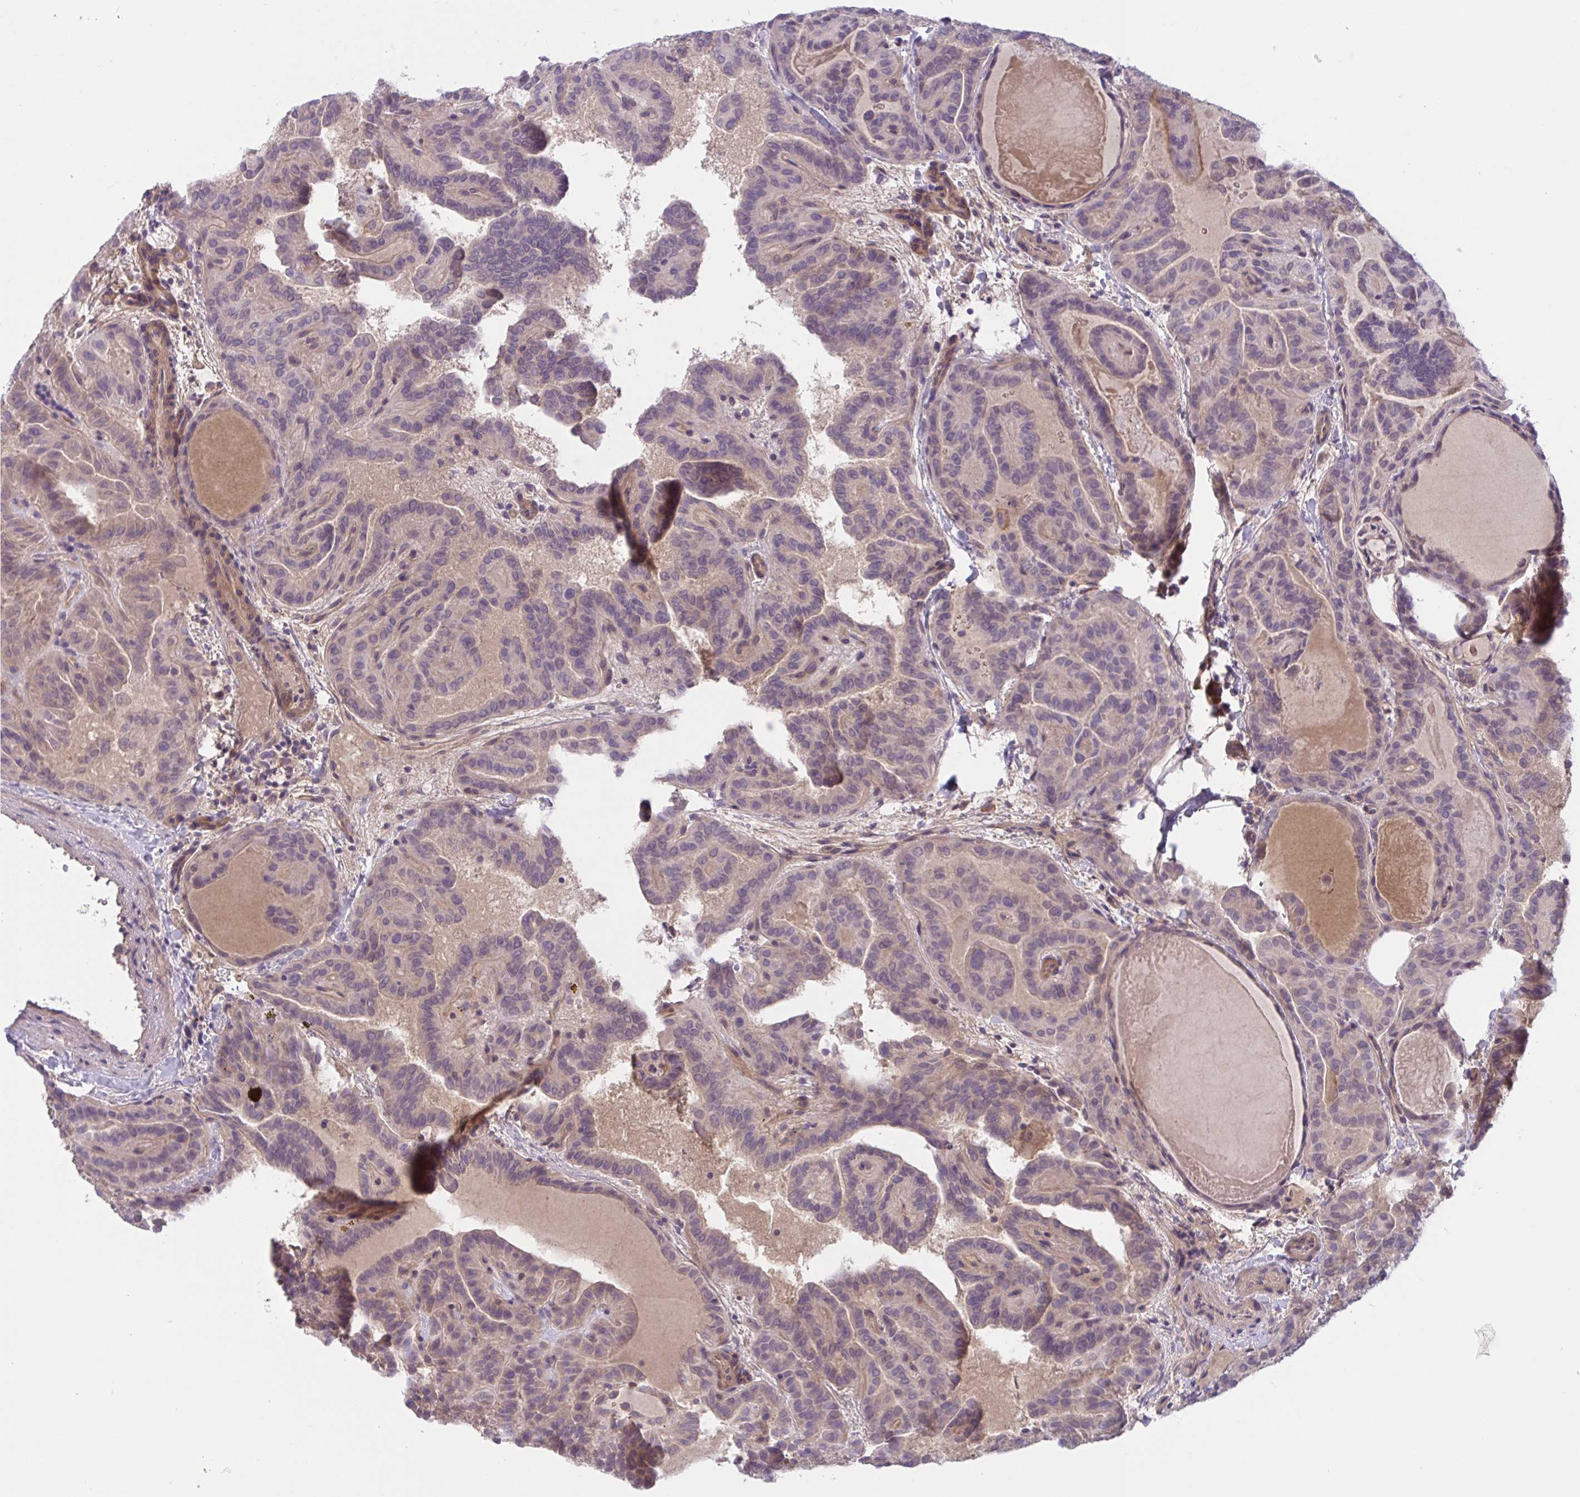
{"staining": {"intensity": "weak", "quantity": "25%-75%", "location": "cytoplasmic/membranous,nuclear"}, "tissue": "thyroid cancer", "cell_type": "Tumor cells", "image_type": "cancer", "snomed": [{"axis": "morphology", "description": "Papillary adenocarcinoma, NOS"}, {"axis": "topography", "description": "Thyroid gland"}], "caption": "A low amount of weak cytoplasmic/membranous and nuclear positivity is appreciated in approximately 25%-75% of tumor cells in papillary adenocarcinoma (thyroid) tissue.", "gene": "TTC7B", "patient": {"sex": "female", "age": 46}}